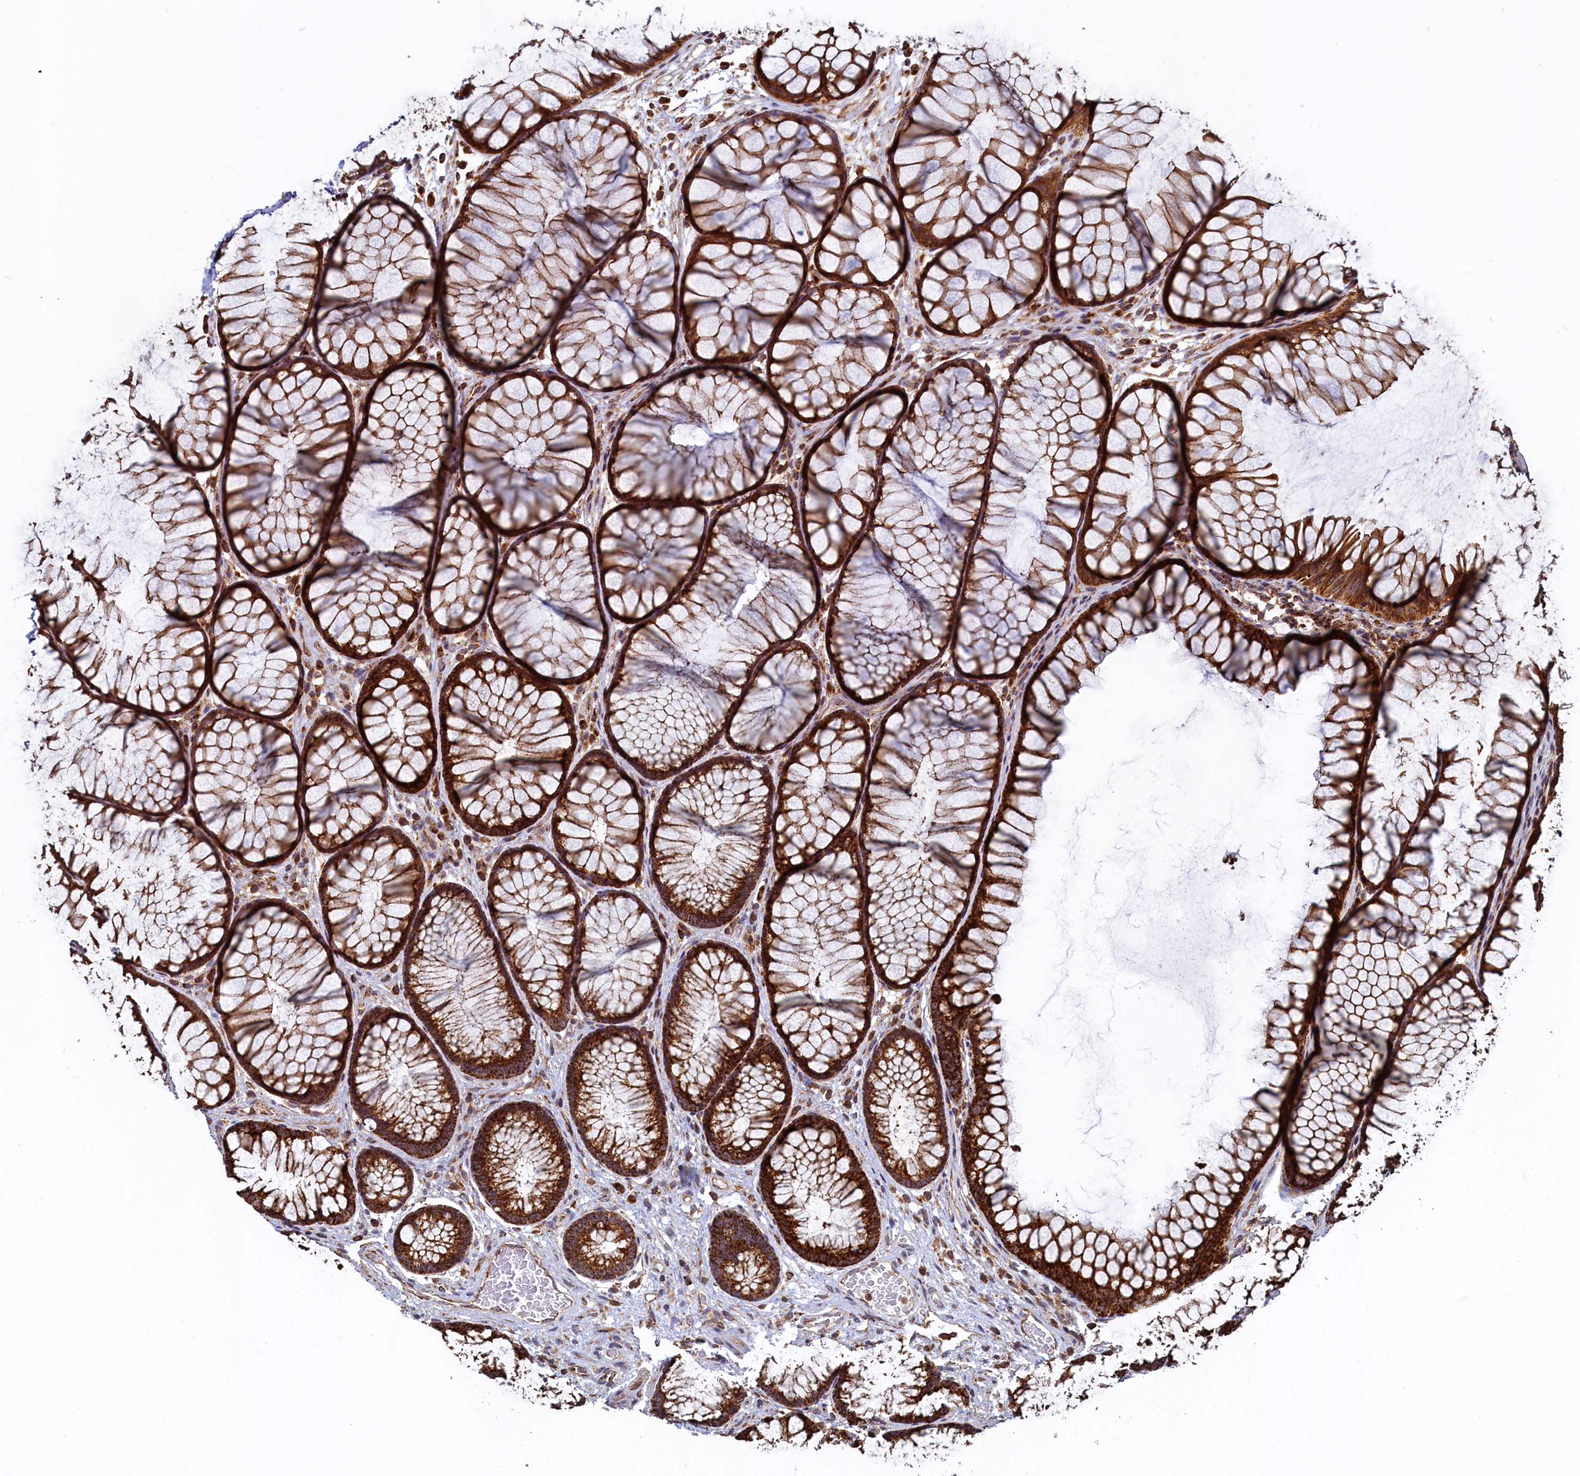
{"staining": {"intensity": "moderate", "quantity": ">75%", "location": "cytoplasmic/membranous"}, "tissue": "colon", "cell_type": "Endothelial cells", "image_type": "normal", "snomed": [{"axis": "morphology", "description": "Normal tissue, NOS"}, {"axis": "topography", "description": "Colon"}], "caption": "This micrograph displays immunohistochemistry staining of normal colon, with medium moderate cytoplasmic/membranous staining in approximately >75% of endothelial cells.", "gene": "UBE3B", "patient": {"sex": "female", "age": 82}}